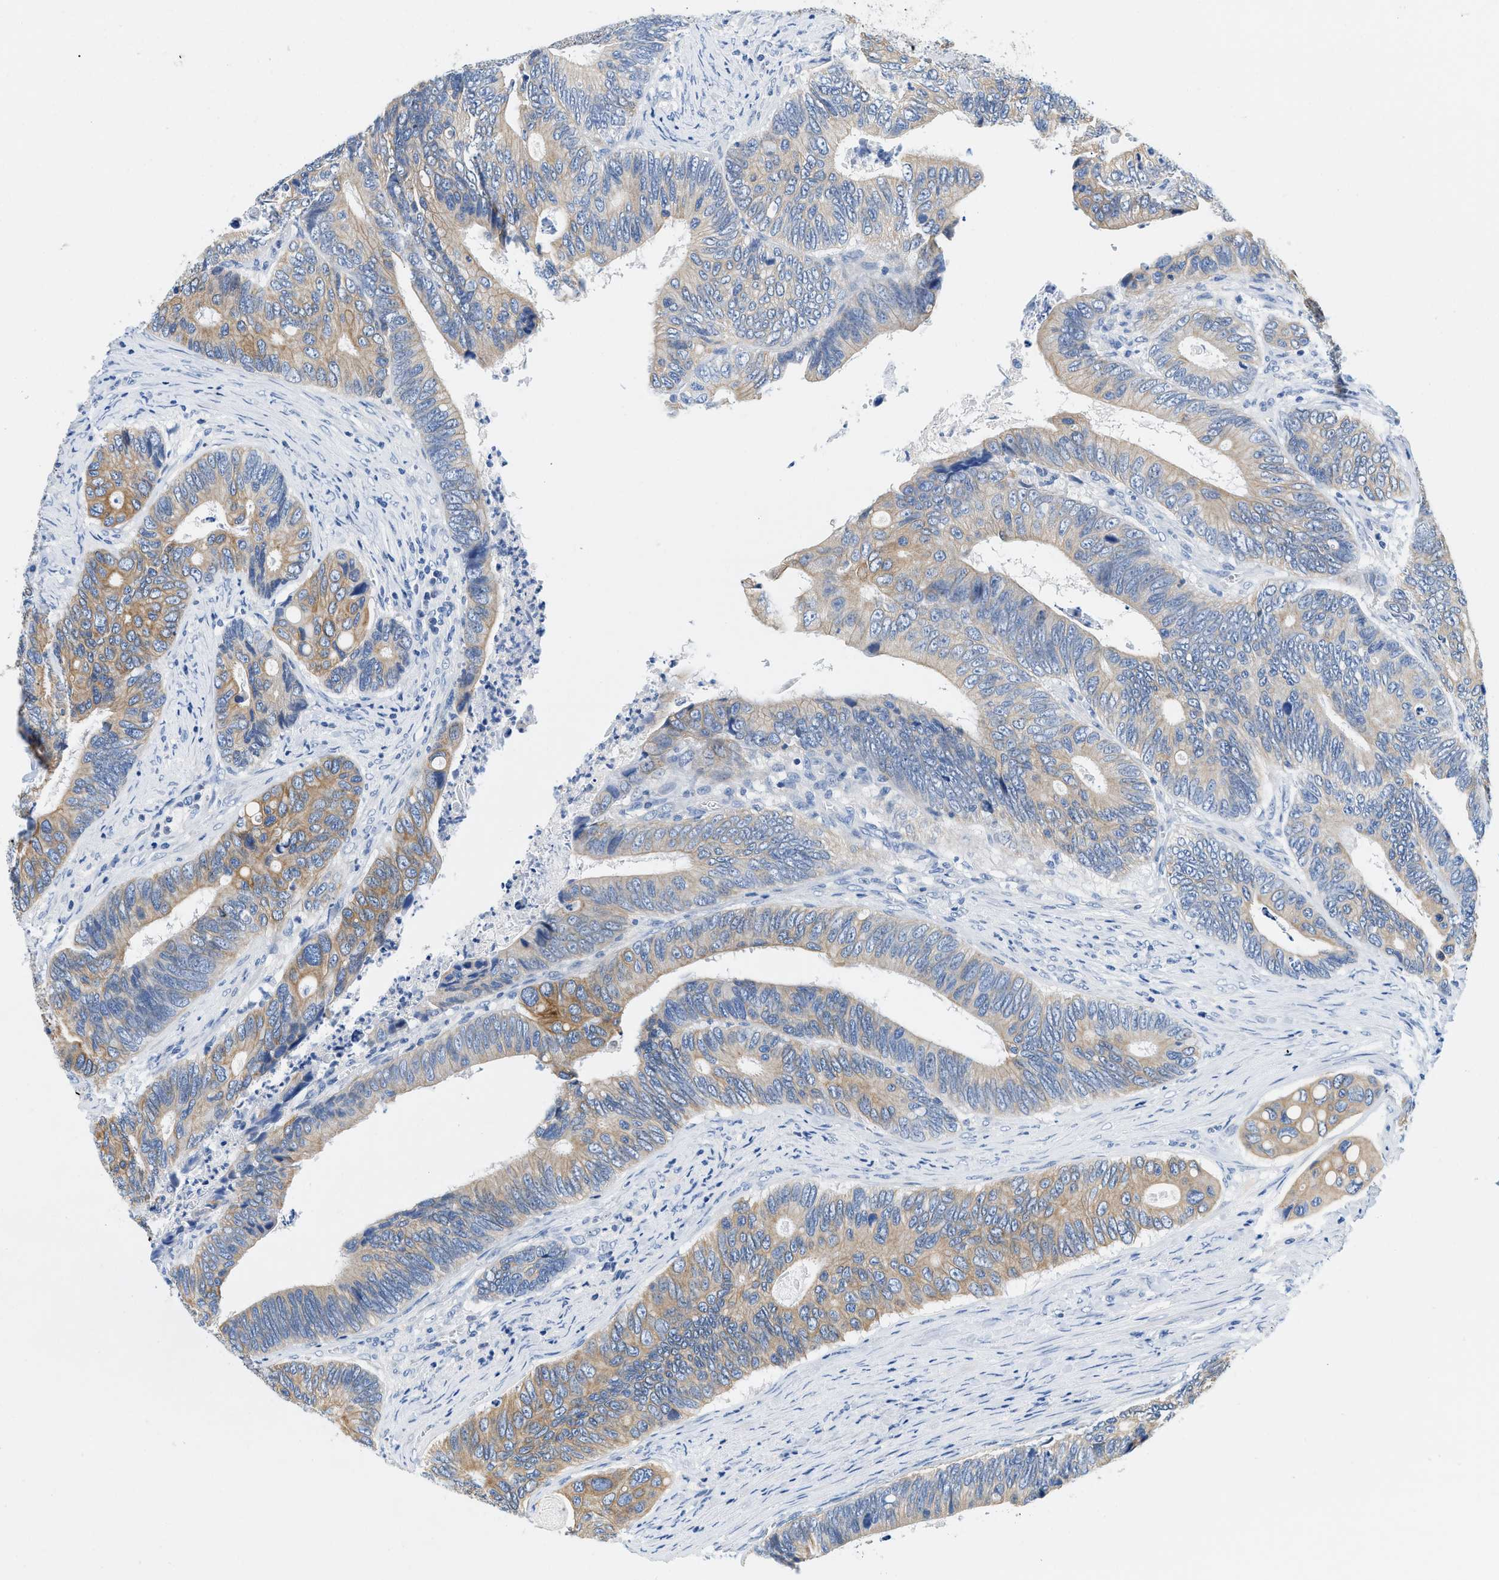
{"staining": {"intensity": "moderate", "quantity": ">75%", "location": "cytoplasmic/membranous"}, "tissue": "colorectal cancer", "cell_type": "Tumor cells", "image_type": "cancer", "snomed": [{"axis": "morphology", "description": "Inflammation, NOS"}, {"axis": "morphology", "description": "Adenocarcinoma, NOS"}, {"axis": "topography", "description": "Colon"}], "caption": "Colorectal adenocarcinoma stained with immunohistochemistry demonstrates moderate cytoplasmic/membranous staining in approximately >75% of tumor cells. (DAB IHC, brown staining for protein, blue staining for nuclei).", "gene": "BPGM", "patient": {"sex": "male", "age": 72}}